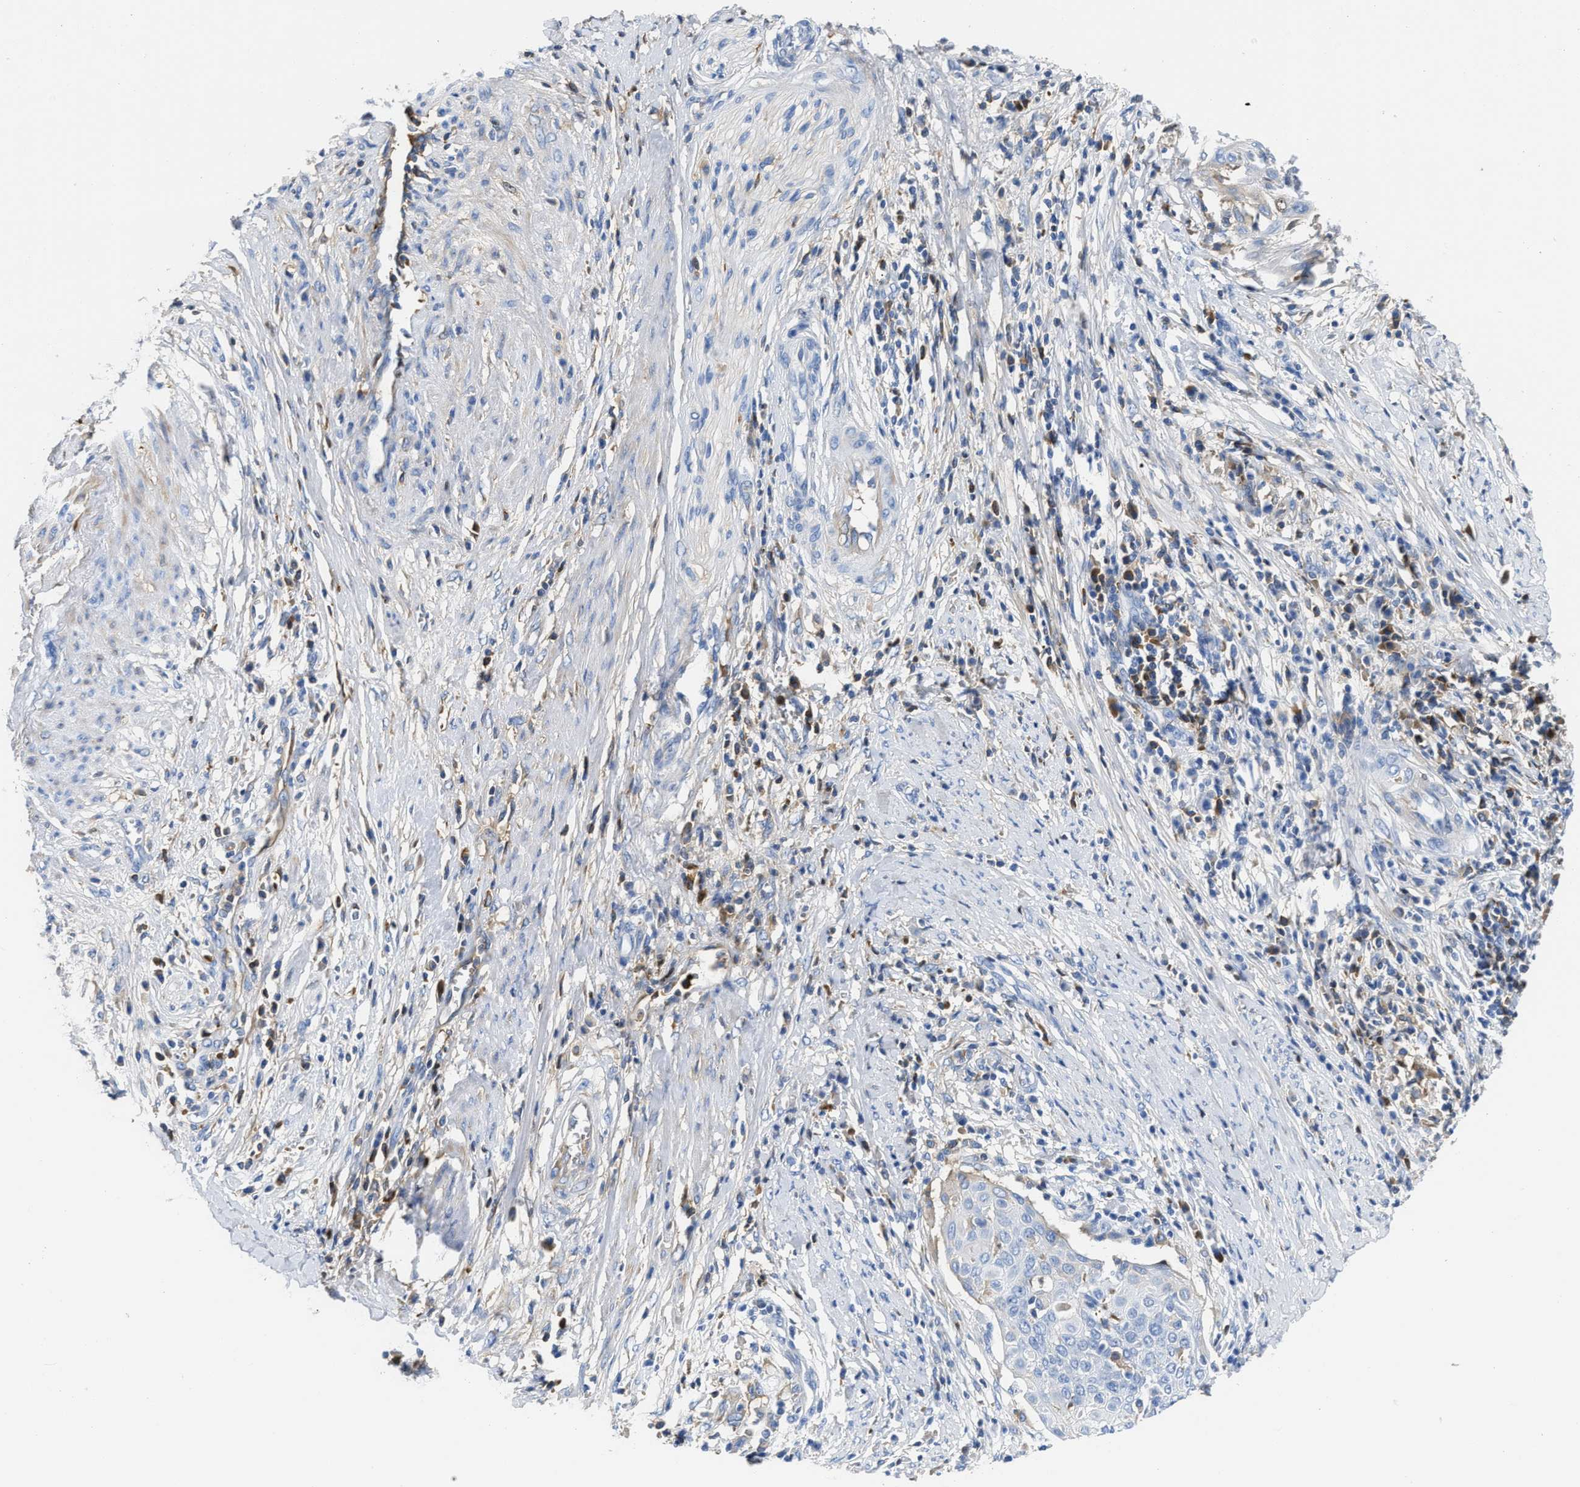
{"staining": {"intensity": "negative", "quantity": "none", "location": "none"}, "tissue": "cervical cancer", "cell_type": "Tumor cells", "image_type": "cancer", "snomed": [{"axis": "morphology", "description": "Squamous cell carcinoma, NOS"}, {"axis": "topography", "description": "Cervix"}], "caption": "A histopathology image of cervical cancer (squamous cell carcinoma) stained for a protein shows no brown staining in tumor cells.", "gene": "GC", "patient": {"sex": "female", "age": 39}}